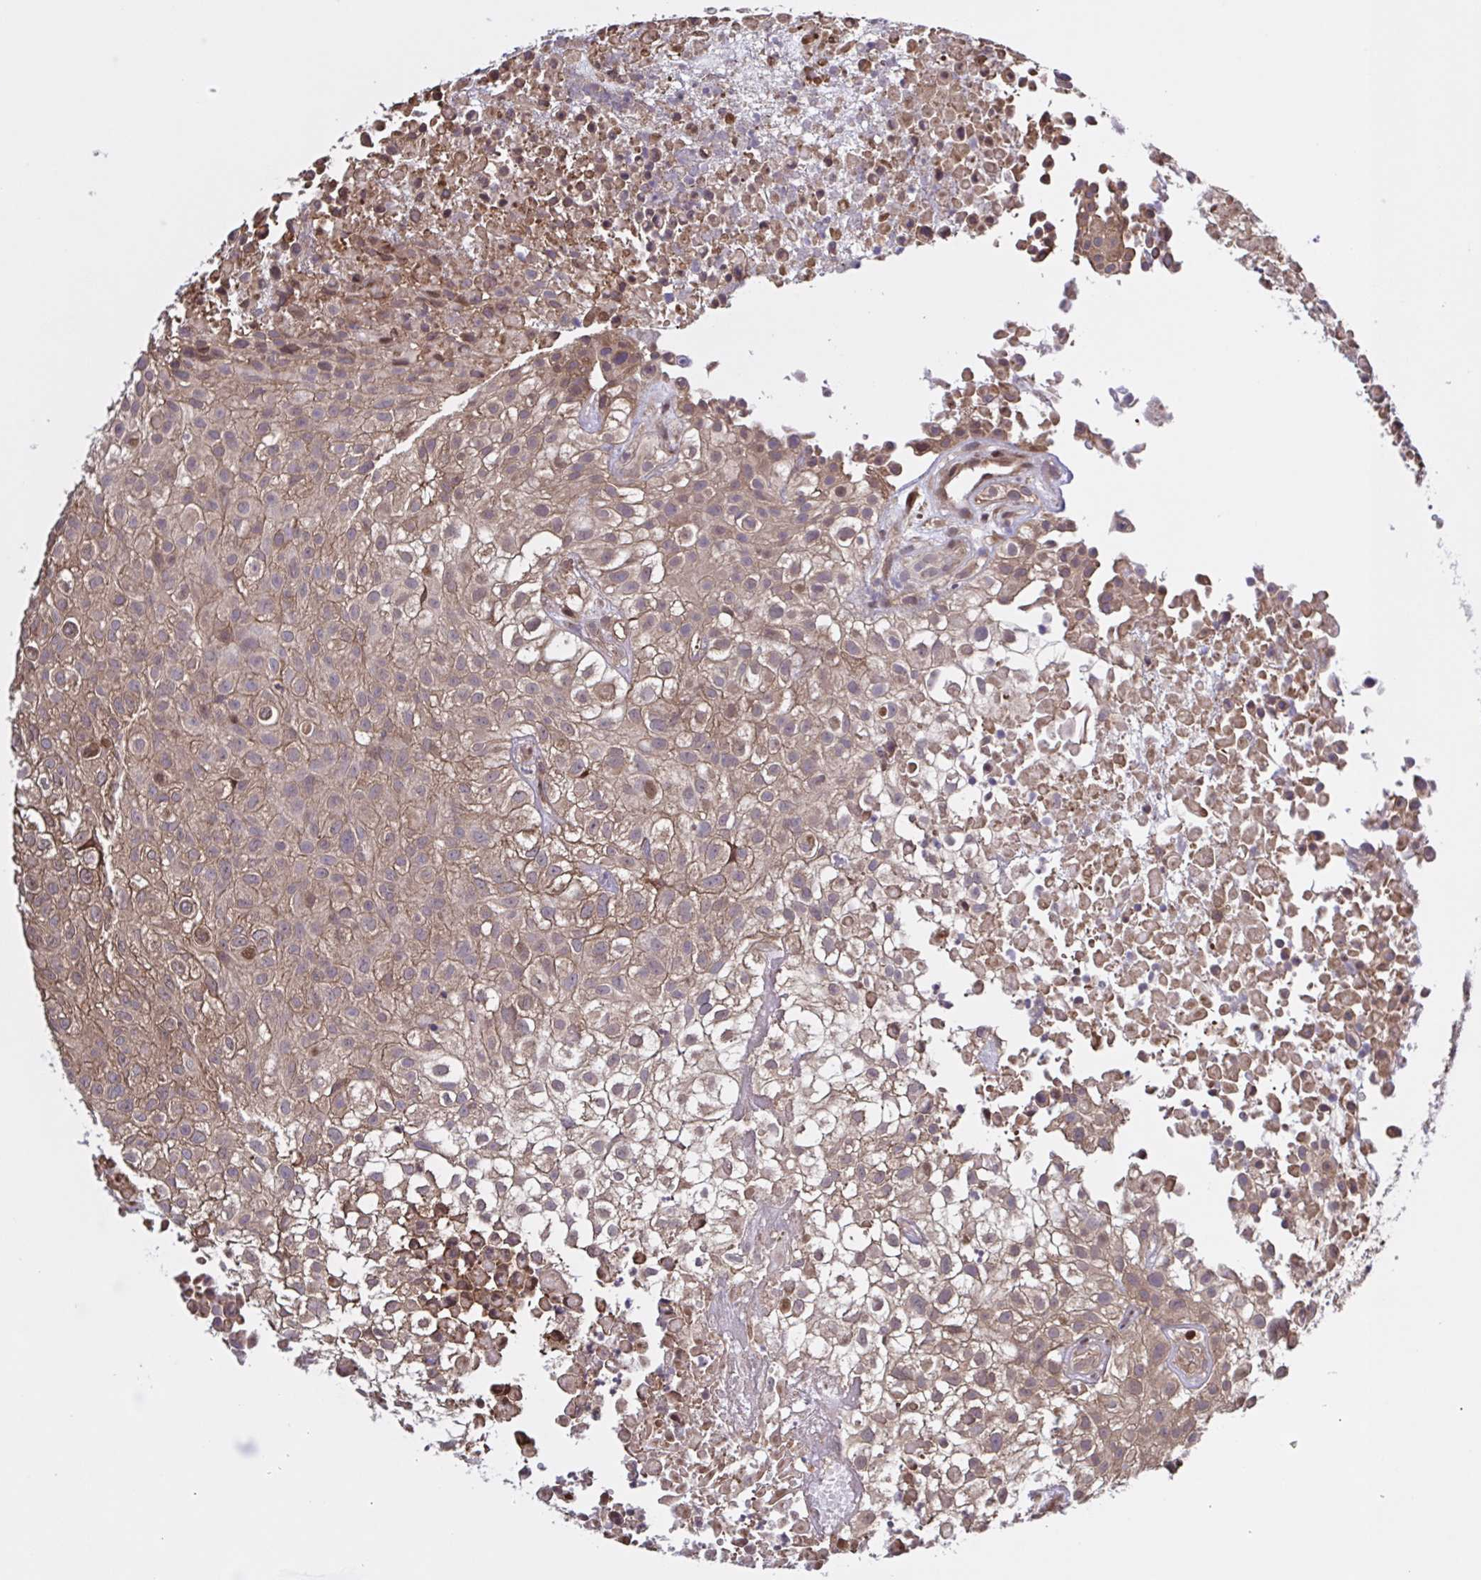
{"staining": {"intensity": "moderate", "quantity": ">75%", "location": "cytoplasmic/membranous,nuclear"}, "tissue": "urothelial cancer", "cell_type": "Tumor cells", "image_type": "cancer", "snomed": [{"axis": "morphology", "description": "Urothelial carcinoma, High grade"}, {"axis": "topography", "description": "Urinary bladder"}], "caption": "Approximately >75% of tumor cells in human urothelial cancer reveal moderate cytoplasmic/membranous and nuclear protein positivity as visualized by brown immunohistochemical staining.", "gene": "SEC63", "patient": {"sex": "male", "age": 56}}